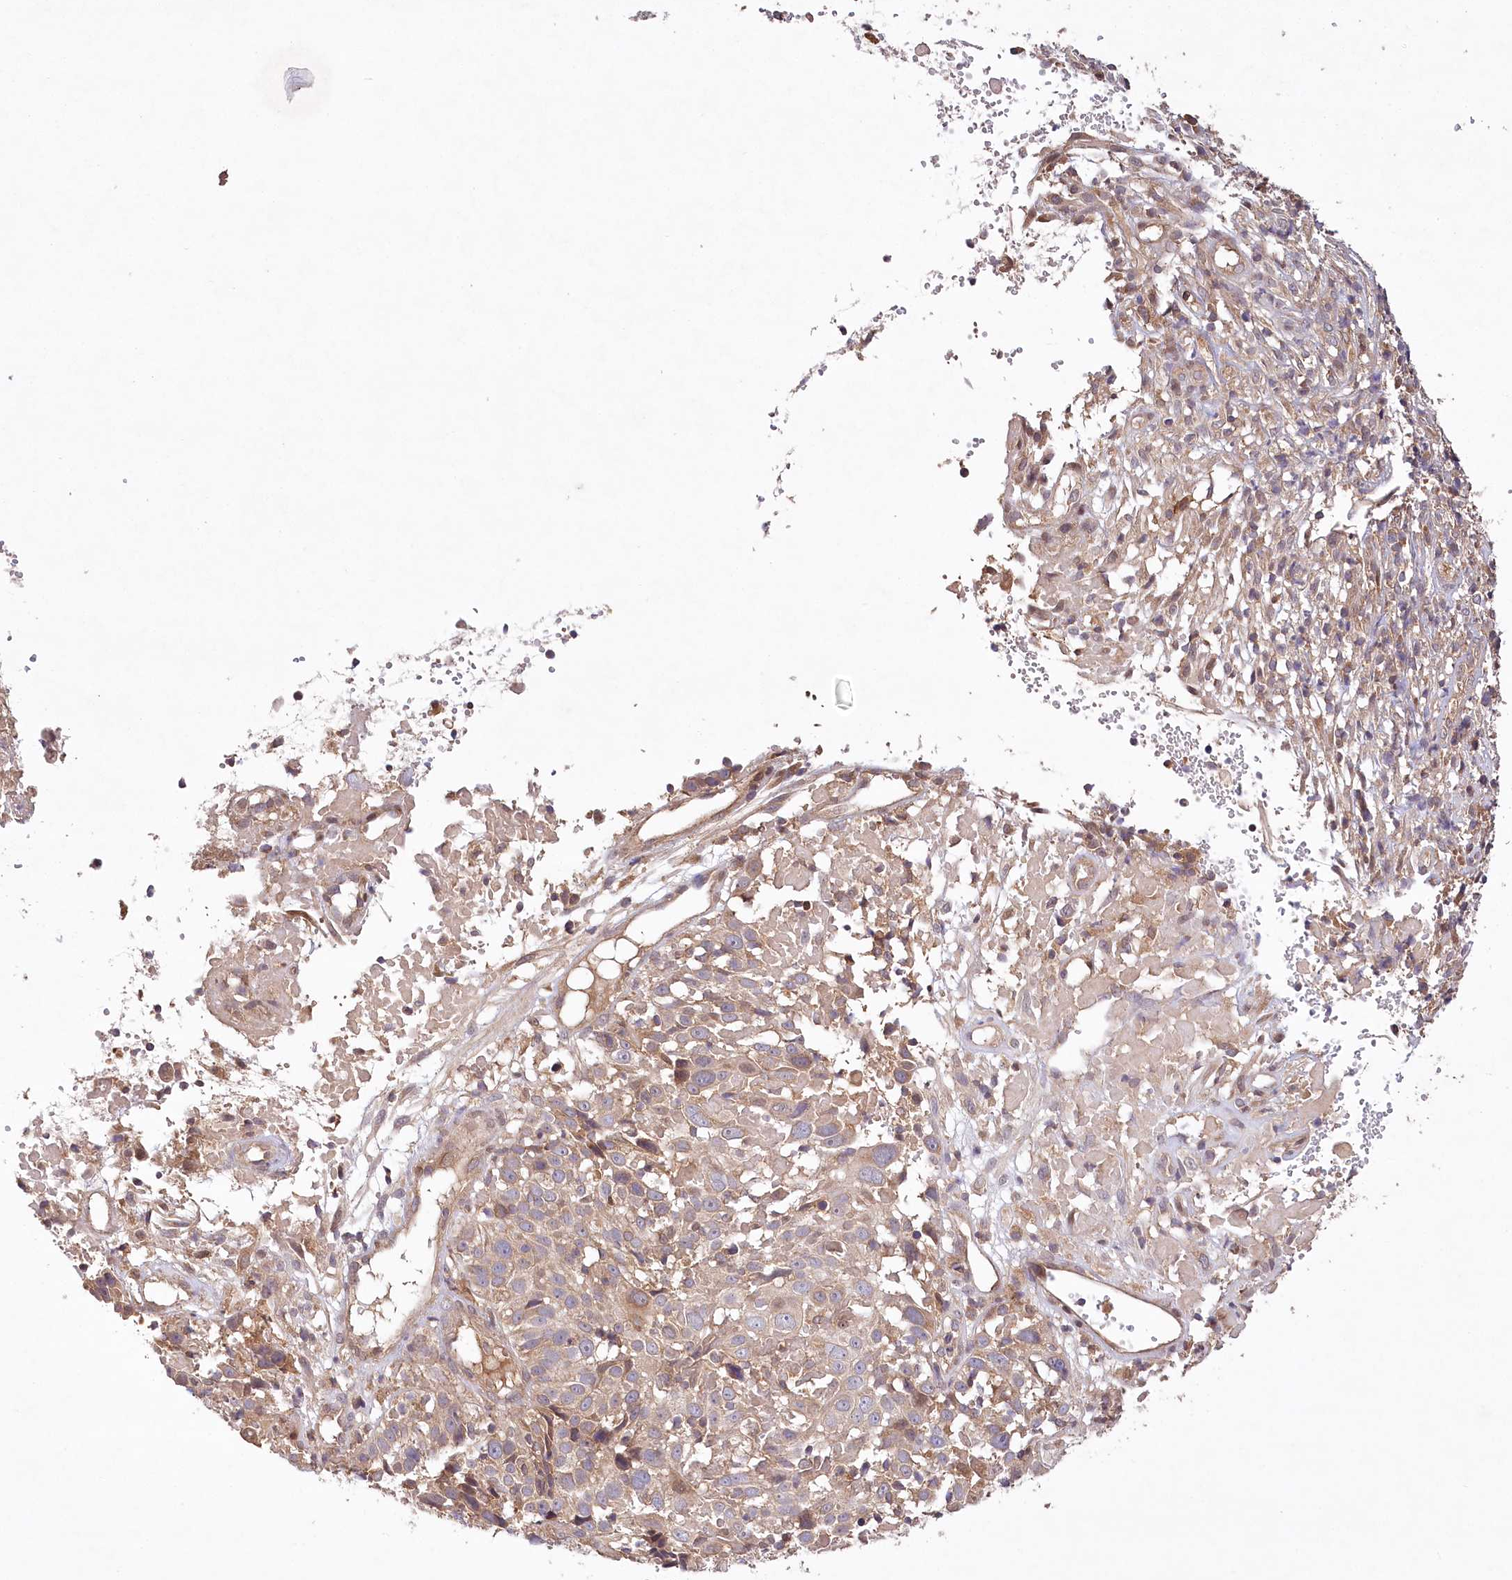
{"staining": {"intensity": "weak", "quantity": "25%-75%", "location": "cytoplasmic/membranous"}, "tissue": "cervical cancer", "cell_type": "Tumor cells", "image_type": "cancer", "snomed": [{"axis": "morphology", "description": "Squamous cell carcinoma, NOS"}, {"axis": "topography", "description": "Cervix"}], "caption": "The immunohistochemical stain highlights weak cytoplasmic/membranous expression in tumor cells of cervical cancer (squamous cell carcinoma) tissue. (brown staining indicates protein expression, while blue staining denotes nuclei).", "gene": "LSS", "patient": {"sex": "female", "age": 74}}